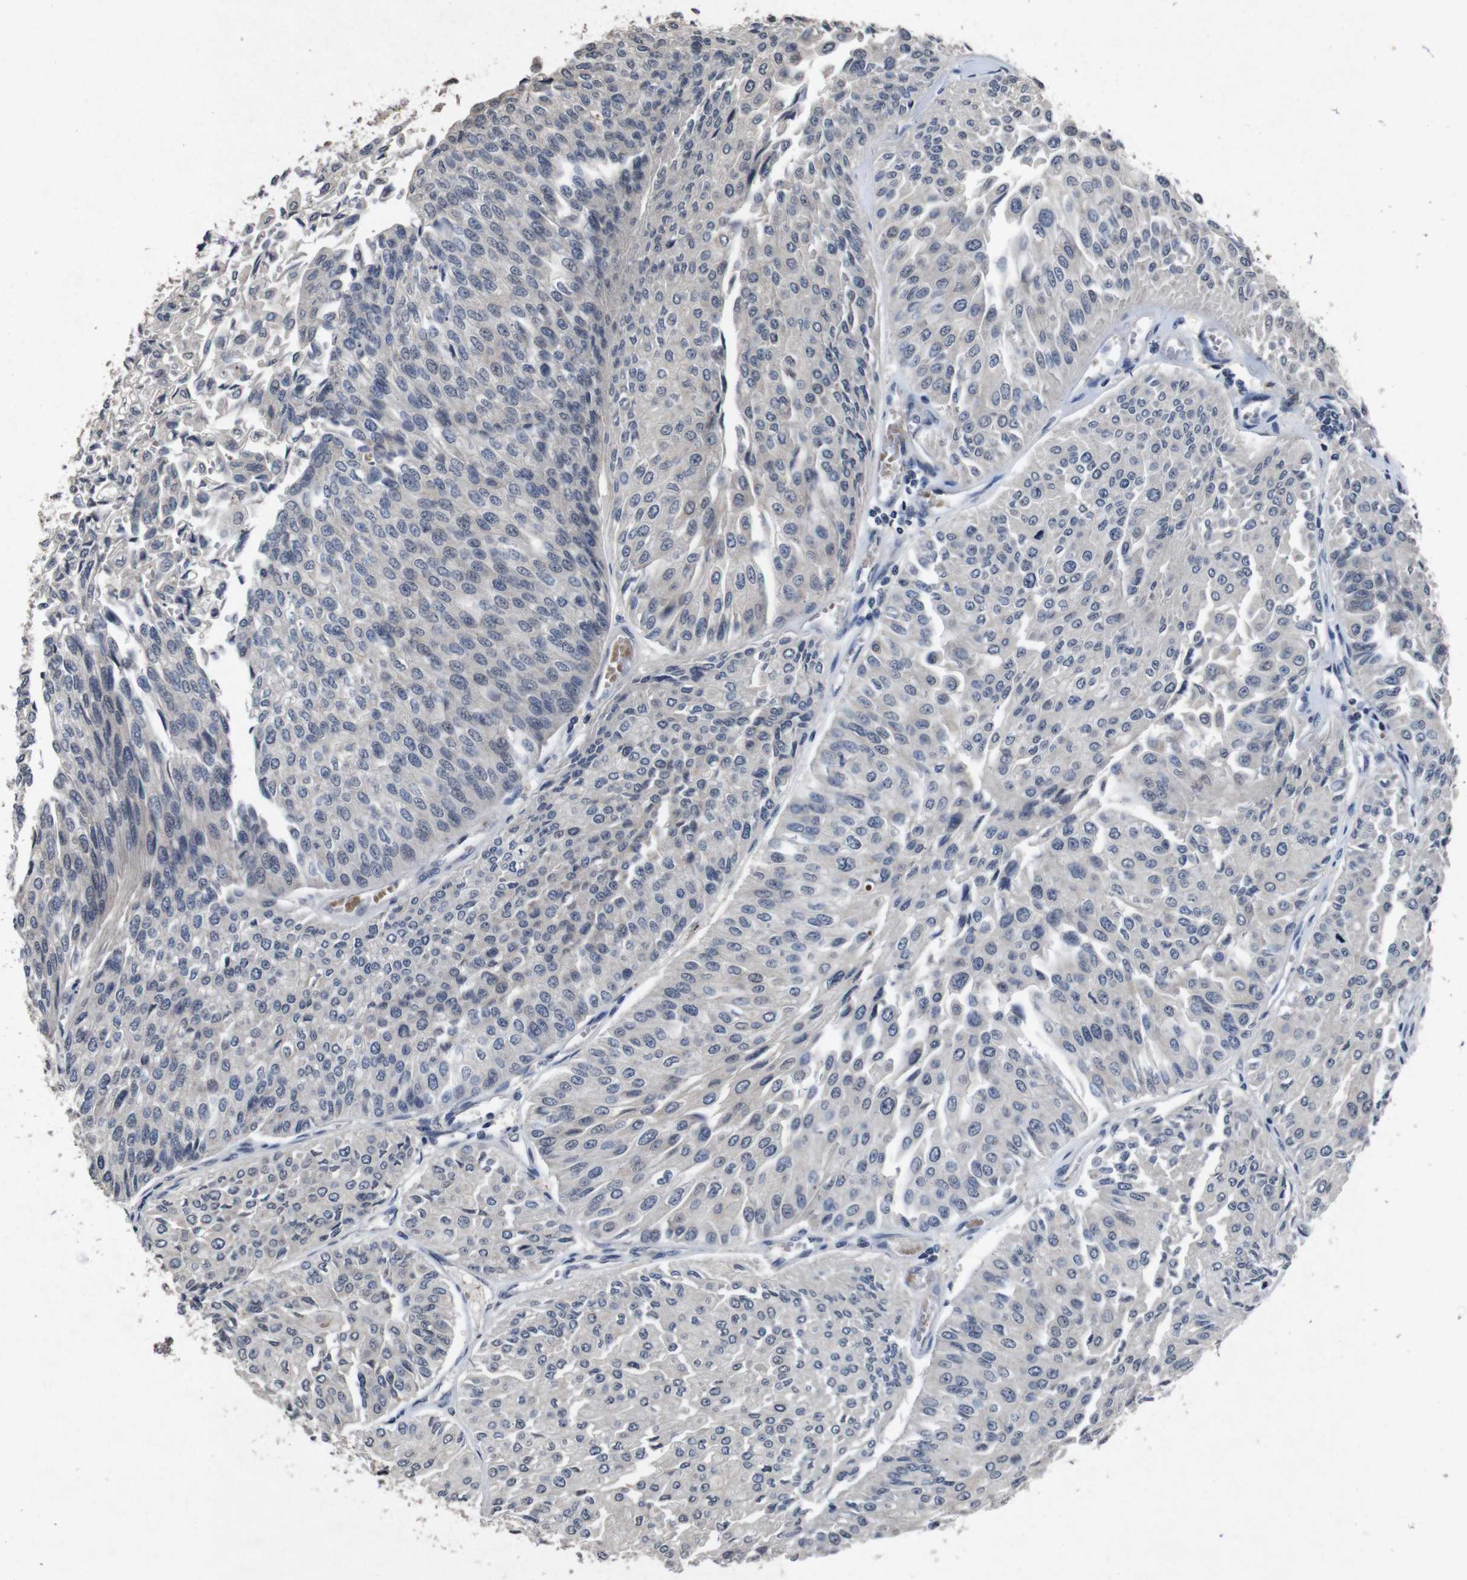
{"staining": {"intensity": "negative", "quantity": "none", "location": "none"}, "tissue": "urothelial cancer", "cell_type": "Tumor cells", "image_type": "cancer", "snomed": [{"axis": "morphology", "description": "Urothelial carcinoma, Low grade"}, {"axis": "topography", "description": "Urinary bladder"}], "caption": "Urothelial carcinoma (low-grade) was stained to show a protein in brown. There is no significant expression in tumor cells. (IHC, brightfield microscopy, high magnification).", "gene": "AKT3", "patient": {"sex": "male", "age": 67}}